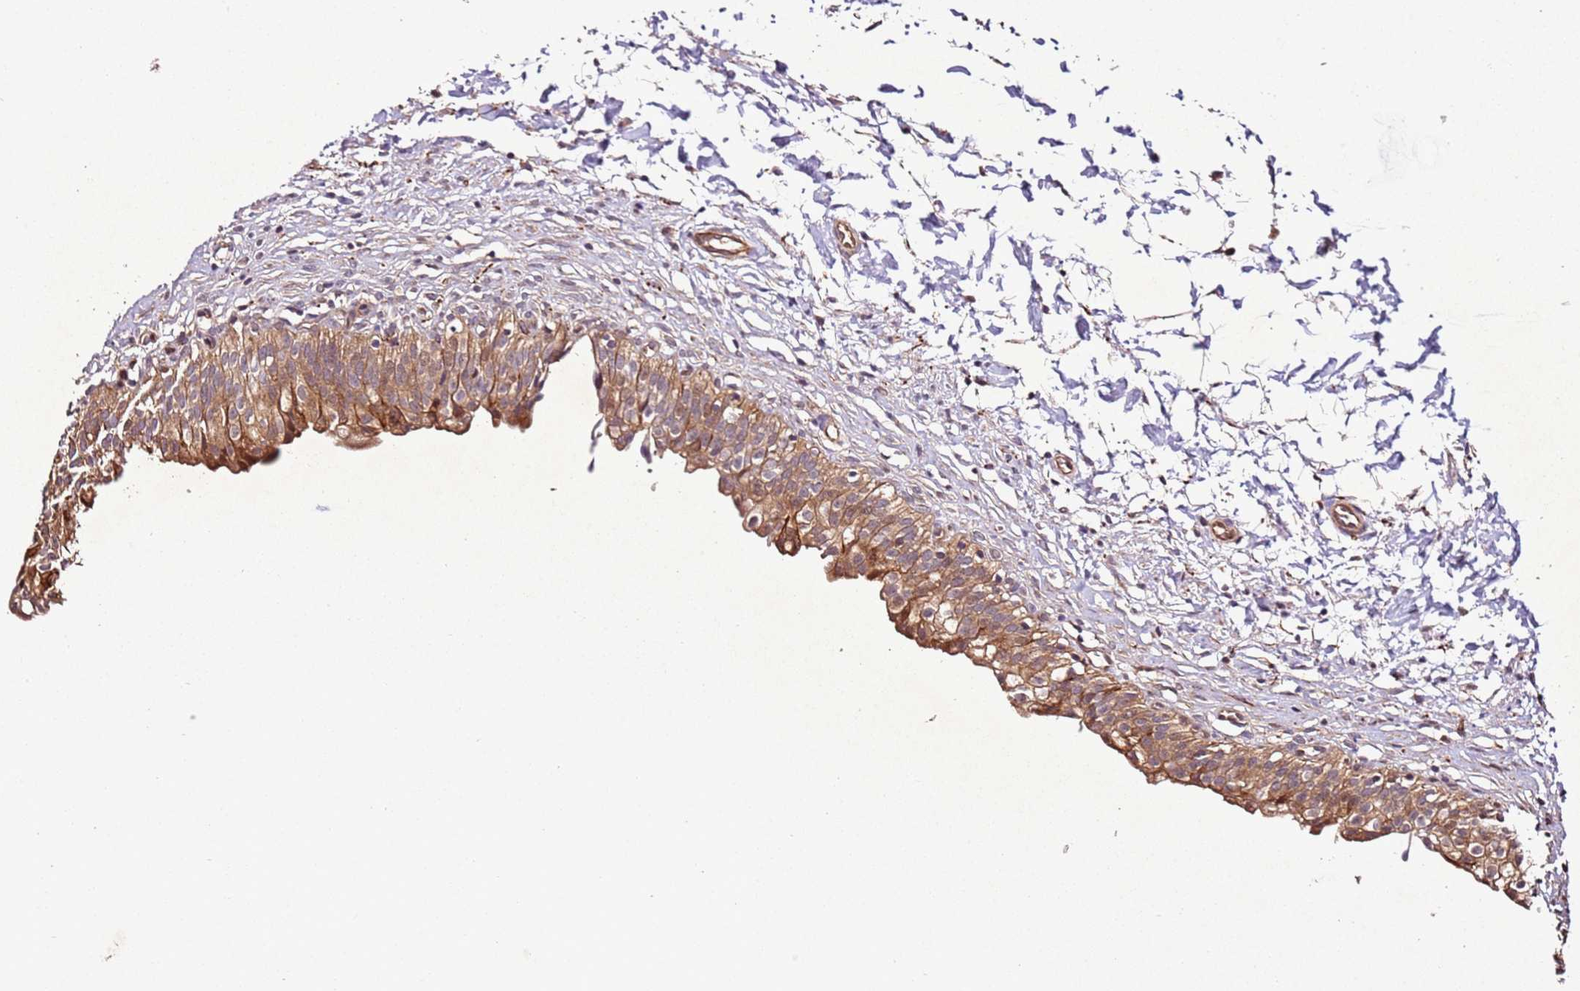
{"staining": {"intensity": "moderate", "quantity": ">75%", "location": "cytoplasmic/membranous"}, "tissue": "urinary bladder", "cell_type": "Urothelial cells", "image_type": "normal", "snomed": [{"axis": "morphology", "description": "Normal tissue, NOS"}, {"axis": "topography", "description": "Urinary bladder"}], "caption": "High-power microscopy captured an IHC image of normal urinary bladder, revealing moderate cytoplasmic/membranous expression in about >75% of urothelial cells.", "gene": "PTMA", "patient": {"sex": "male", "age": 55}}